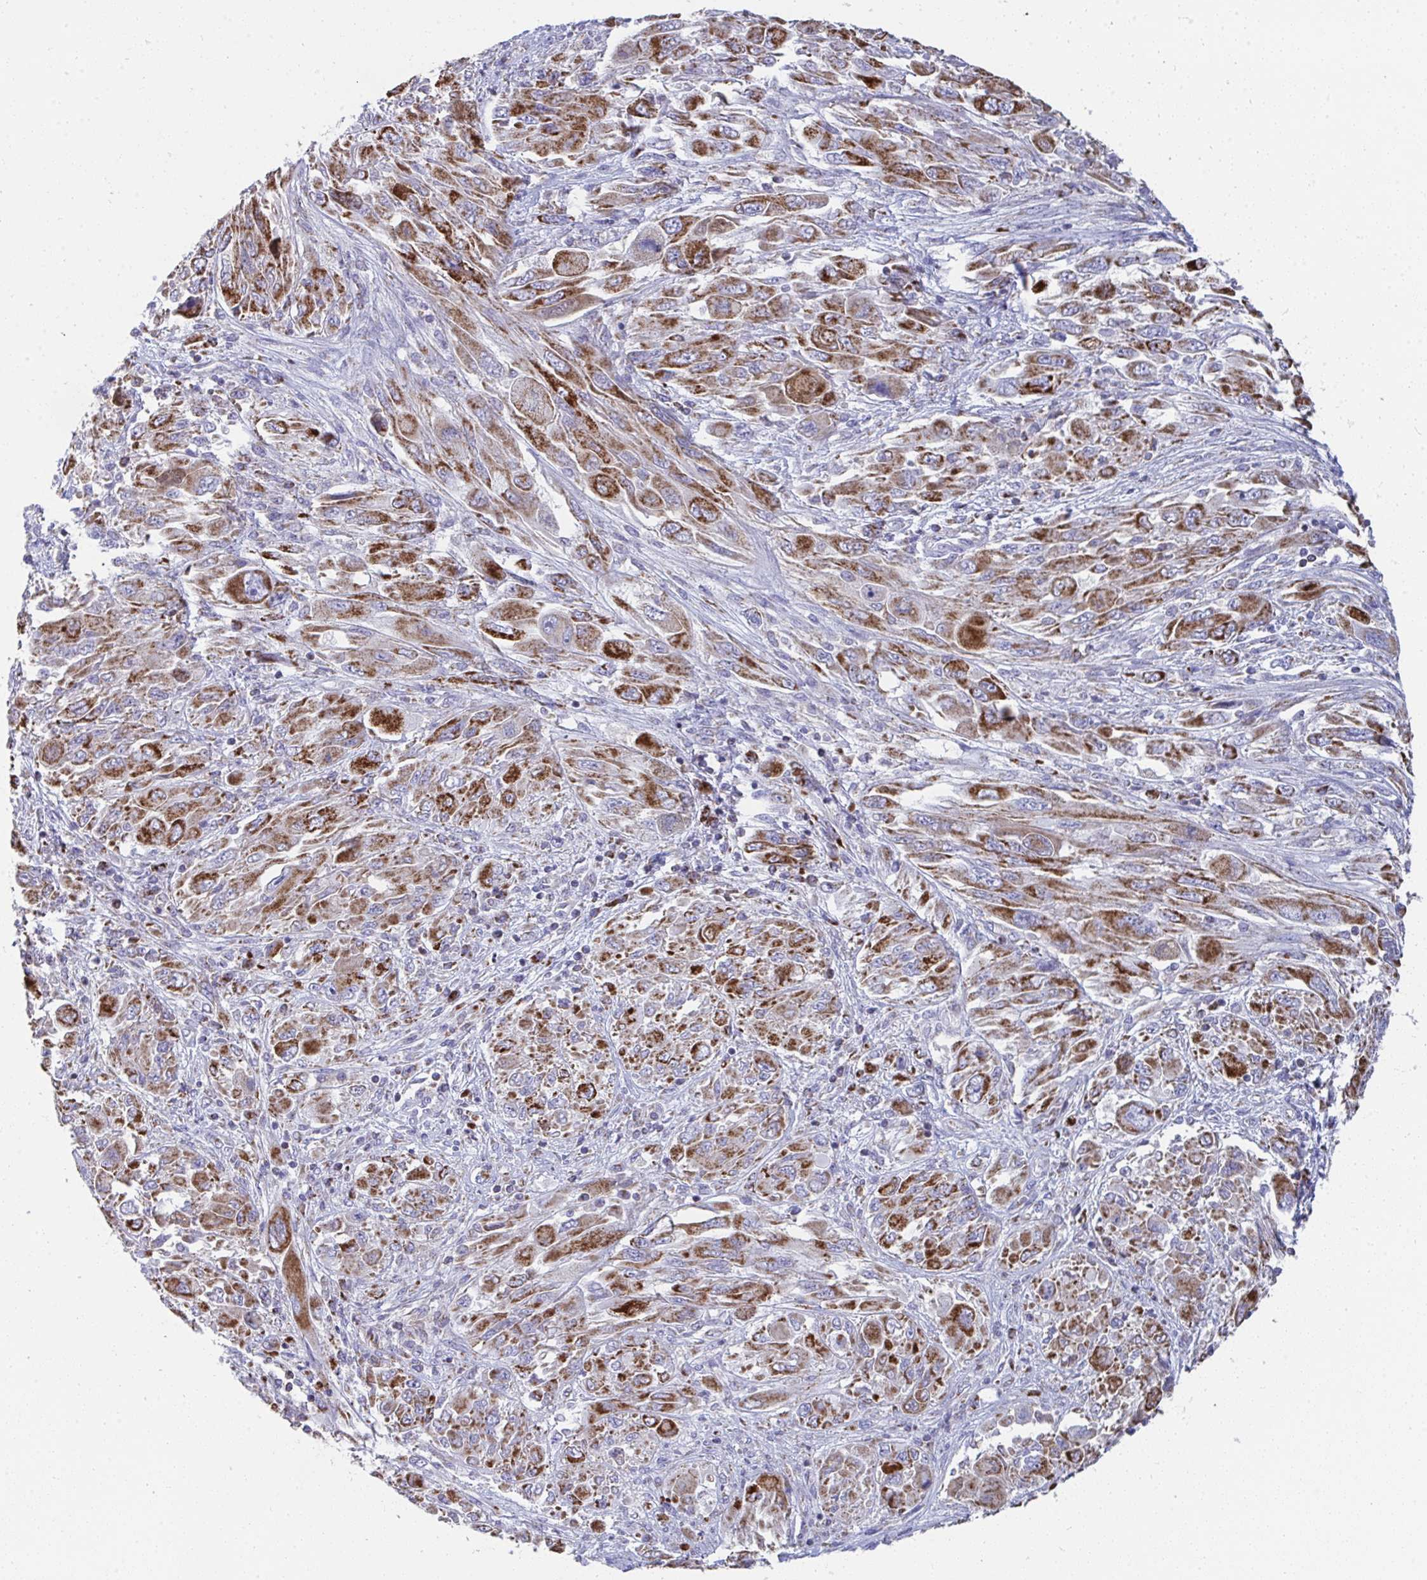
{"staining": {"intensity": "strong", "quantity": ">75%", "location": "cytoplasmic/membranous"}, "tissue": "melanoma", "cell_type": "Tumor cells", "image_type": "cancer", "snomed": [{"axis": "morphology", "description": "Malignant melanoma, NOS"}, {"axis": "topography", "description": "Skin"}], "caption": "Immunohistochemistry of melanoma demonstrates high levels of strong cytoplasmic/membranous expression in about >75% of tumor cells.", "gene": "AIFM1", "patient": {"sex": "female", "age": 91}}